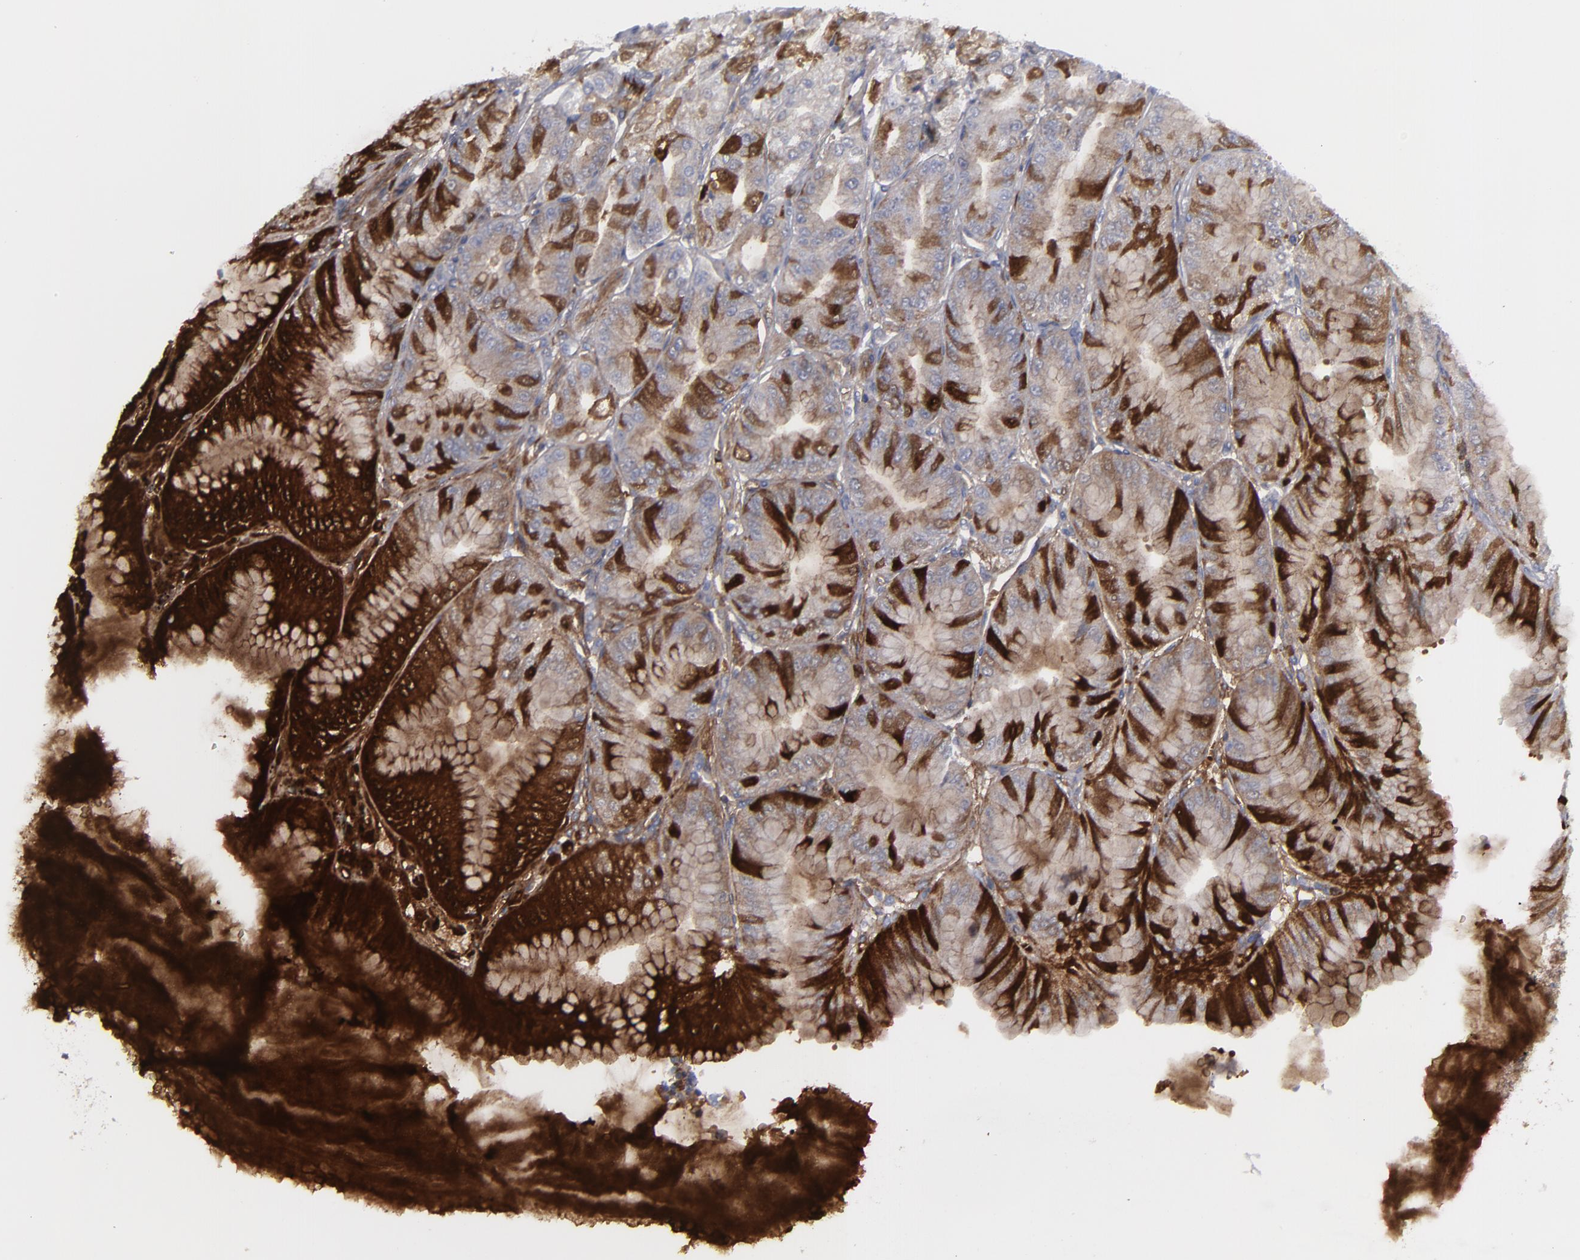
{"staining": {"intensity": "strong", "quantity": "<25%", "location": "cytoplasmic/membranous"}, "tissue": "stomach", "cell_type": "Glandular cells", "image_type": "normal", "snomed": [{"axis": "morphology", "description": "Normal tissue, NOS"}, {"axis": "topography", "description": "Stomach, lower"}], "caption": "Normal stomach reveals strong cytoplasmic/membranous expression in about <25% of glandular cells.", "gene": "LRG1", "patient": {"sex": "male", "age": 71}}